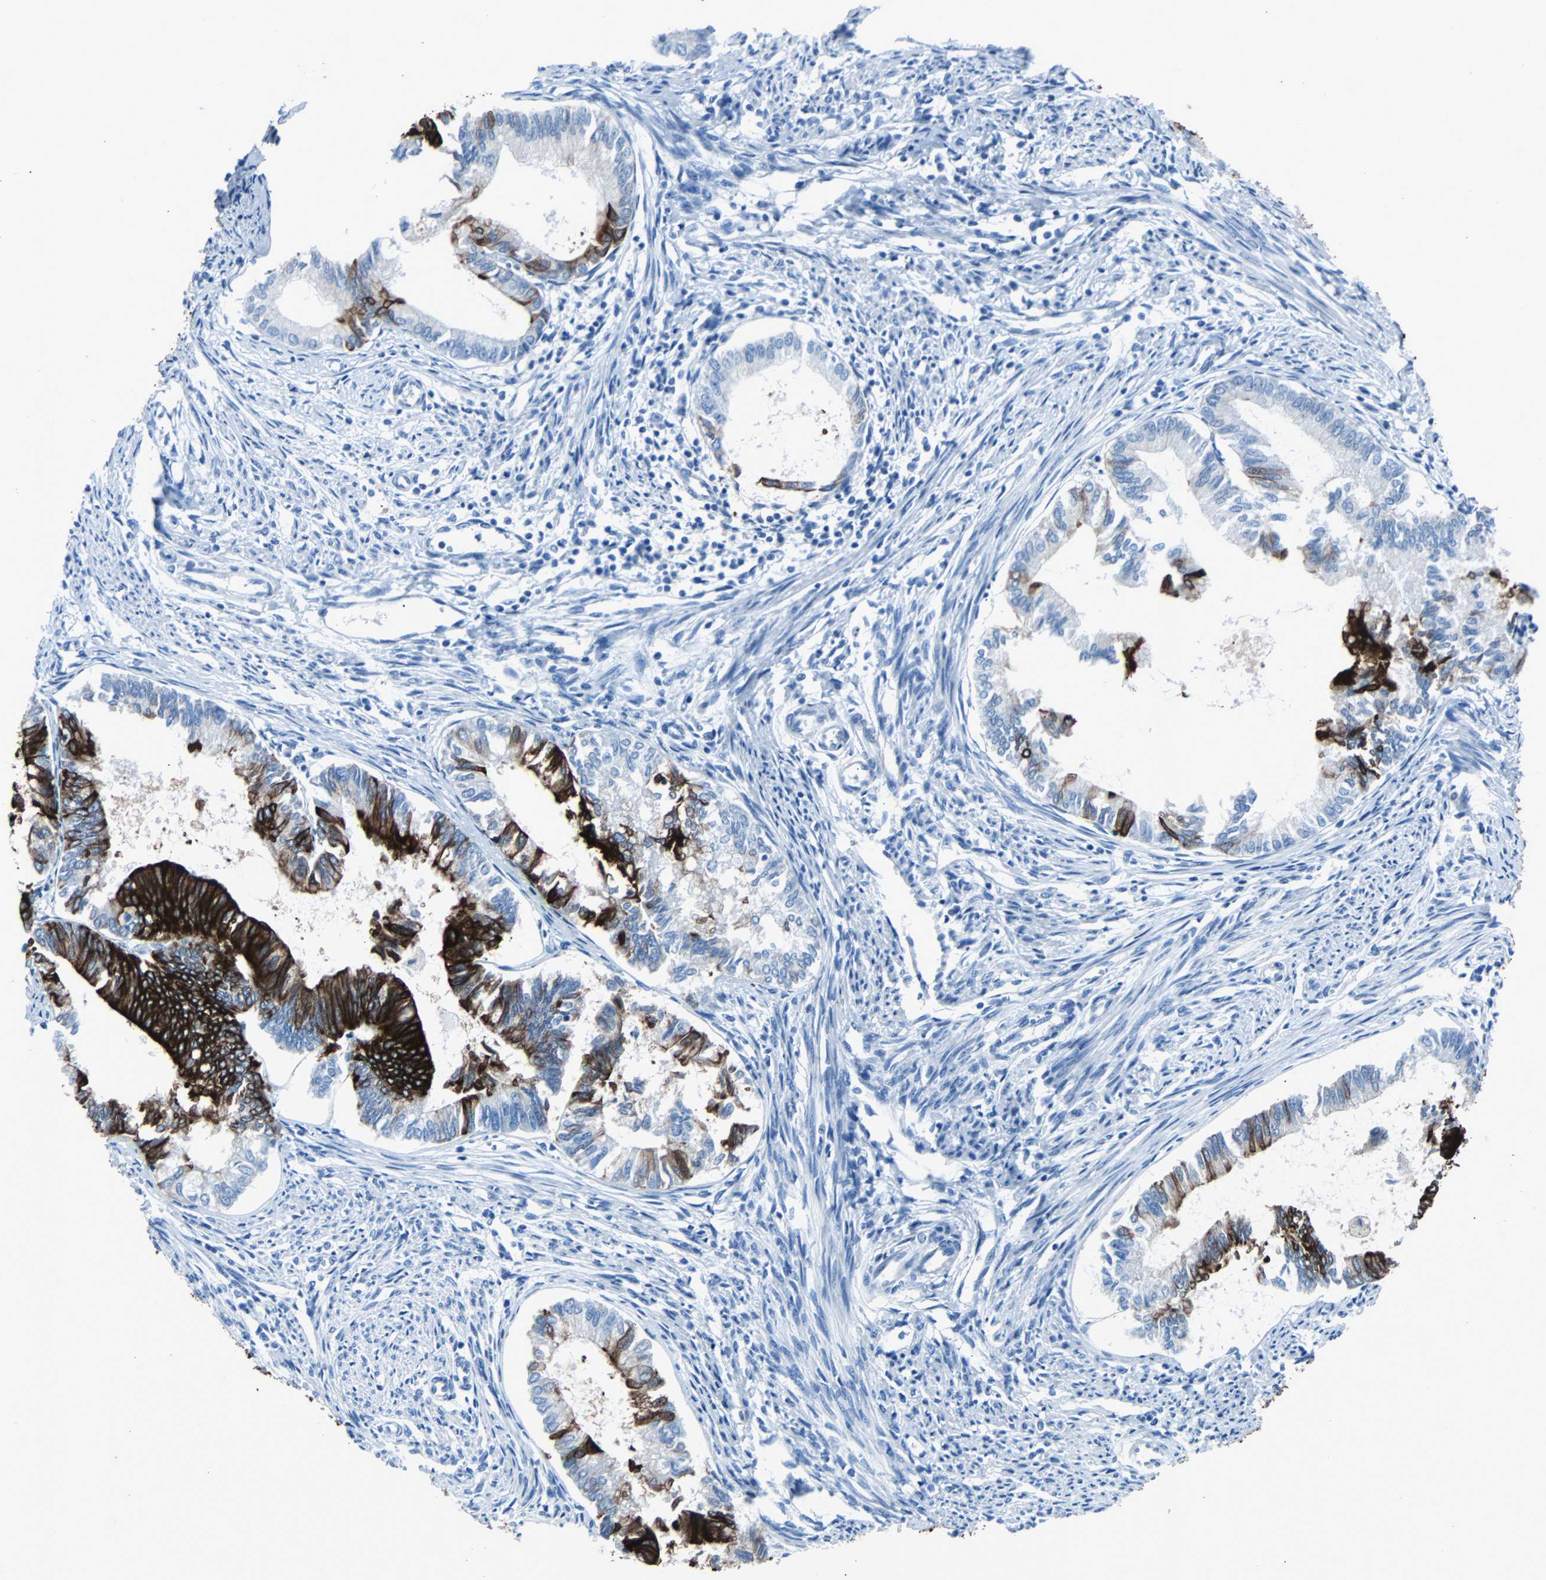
{"staining": {"intensity": "strong", "quantity": "25%-75%", "location": "cytoplasmic/membranous"}, "tissue": "endometrial cancer", "cell_type": "Tumor cells", "image_type": "cancer", "snomed": [{"axis": "morphology", "description": "Adenocarcinoma, NOS"}, {"axis": "topography", "description": "Endometrium"}], "caption": "IHC photomicrograph of endometrial adenocarcinoma stained for a protein (brown), which demonstrates high levels of strong cytoplasmic/membranous expression in approximately 25%-75% of tumor cells.", "gene": "KRT7", "patient": {"sex": "female", "age": 86}}